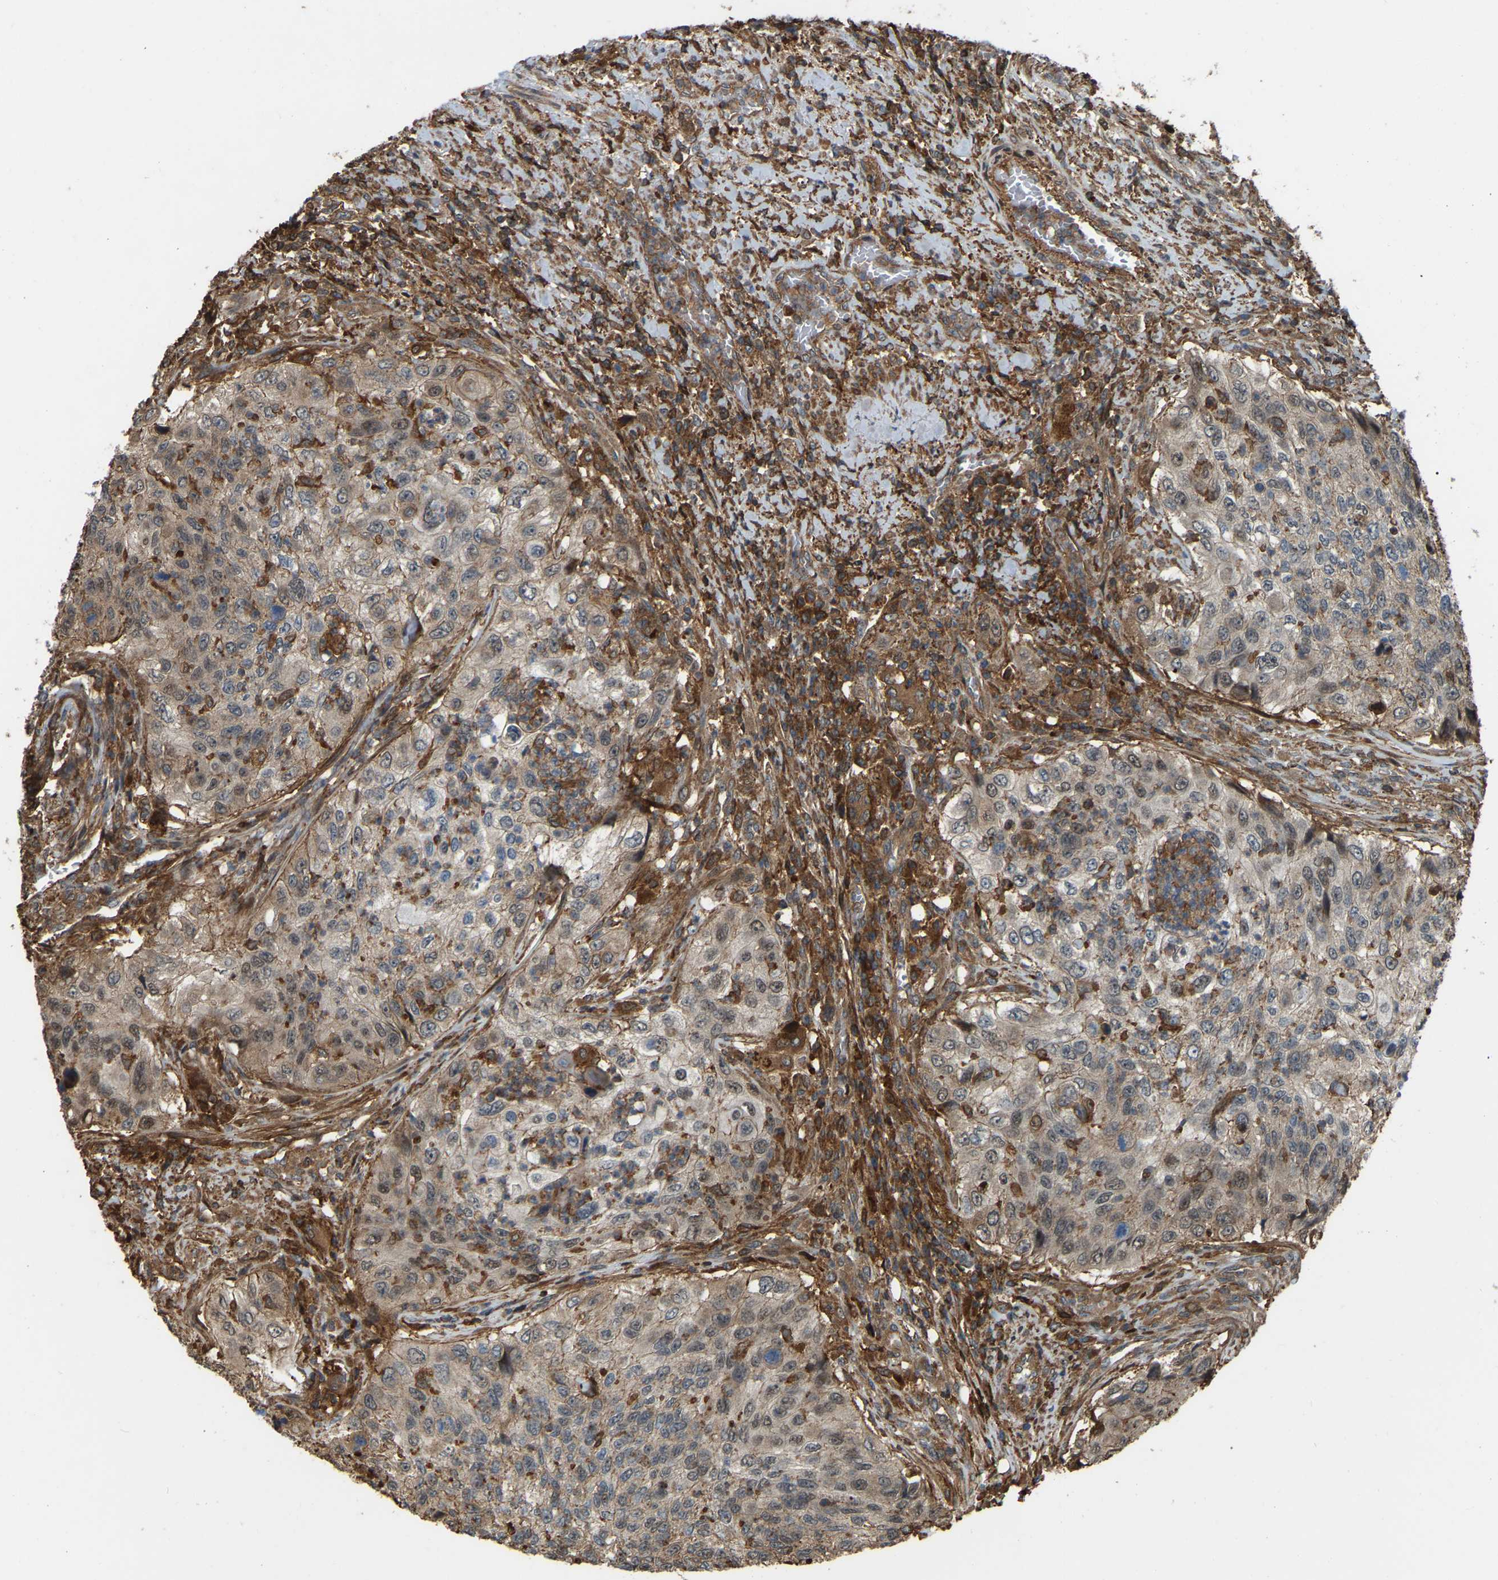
{"staining": {"intensity": "weak", "quantity": ">75%", "location": "cytoplasmic/membranous"}, "tissue": "urothelial cancer", "cell_type": "Tumor cells", "image_type": "cancer", "snomed": [{"axis": "morphology", "description": "Urothelial carcinoma, High grade"}, {"axis": "topography", "description": "Urinary bladder"}], "caption": "High-magnification brightfield microscopy of urothelial carcinoma (high-grade) stained with DAB (3,3'-diaminobenzidine) (brown) and counterstained with hematoxylin (blue). tumor cells exhibit weak cytoplasmic/membranous positivity is identified in about>75% of cells. The staining is performed using DAB (3,3'-diaminobenzidine) brown chromogen to label protein expression. The nuclei are counter-stained blue using hematoxylin.", "gene": "SAMD9L", "patient": {"sex": "female", "age": 60}}